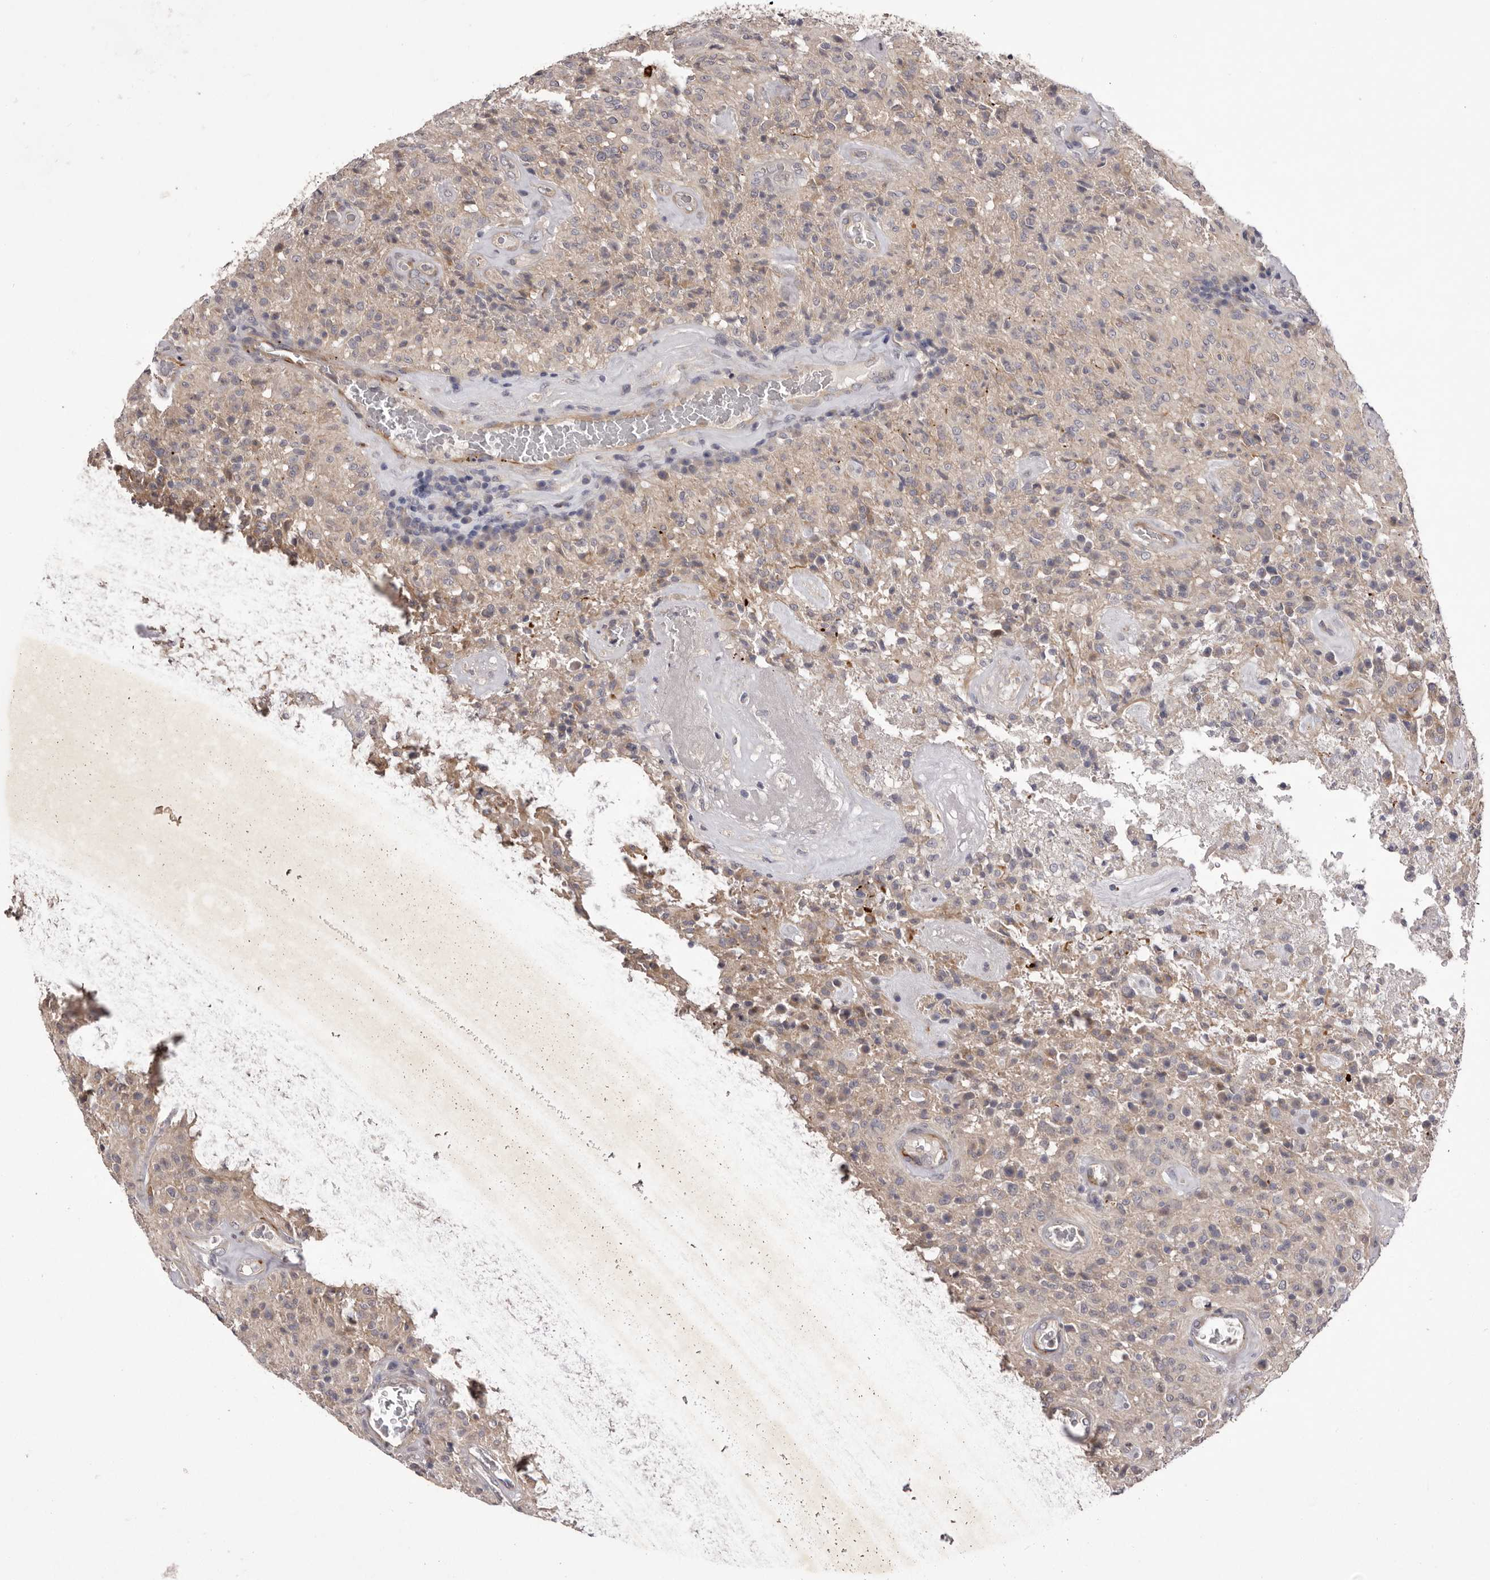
{"staining": {"intensity": "negative", "quantity": "none", "location": "none"}, "tissue": "glioma", "cell_type": "Tumor cells", "image_type": "cancer", "snomed": [{"axis": "morphology", "description": "Glioma, malignant, High grade"}, {"axis": "topography", "description": "Brain"}], "caption": "The immunohistochemistry histopathology image has no significant staining in tumor cells of glioma tissue. Nuclei are stained in blue.", "gene": "PNRC1", "patient": {"sex": "female", "age": 57}}